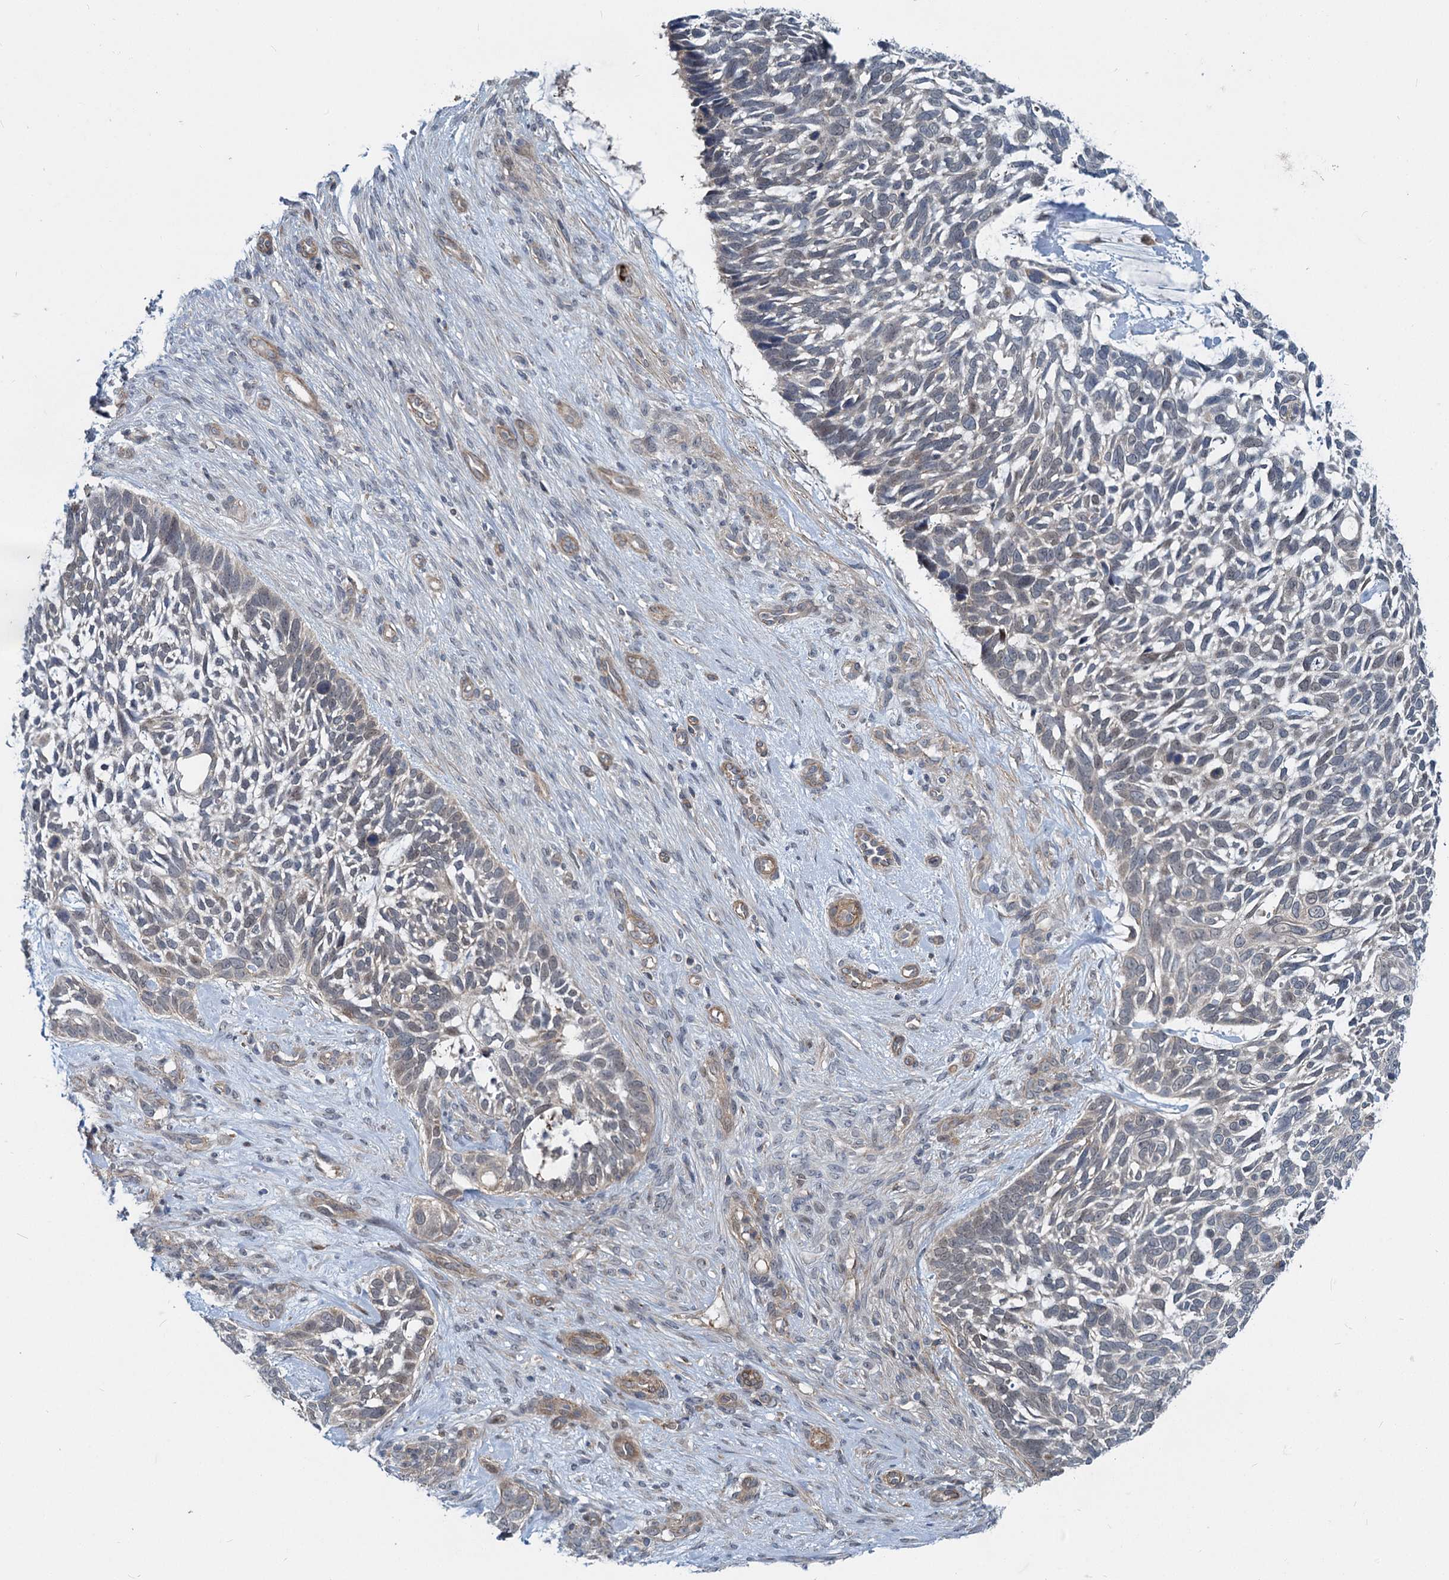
{"staining": {"intensity": "weak", "quantity": "<25%", "location": "cytoplasmic/membranous"}, "tissue": "skin cancer", "cell_type": "Tumor cells", "image_type": "cancer", "snomed": [{"axis": "morphology", "description": "Basal cell carcinoma"}, {"axis": "topography", "description": "Skin"}], "caption": "An immunohistochemistry histopathology image of skin basal cell carcinoma is shown. There is no staining in tumor cells of skin basal cell carcinoma. The staining was performed using DAB (3,3'-diaminobenzidine) to visualize the protein expression in brown, while the nuclei were stained in blue with hematoxylin (Magnification: 20x).", "gene": "ADCY2", "patient": {"sex": "male", "age": 88}}